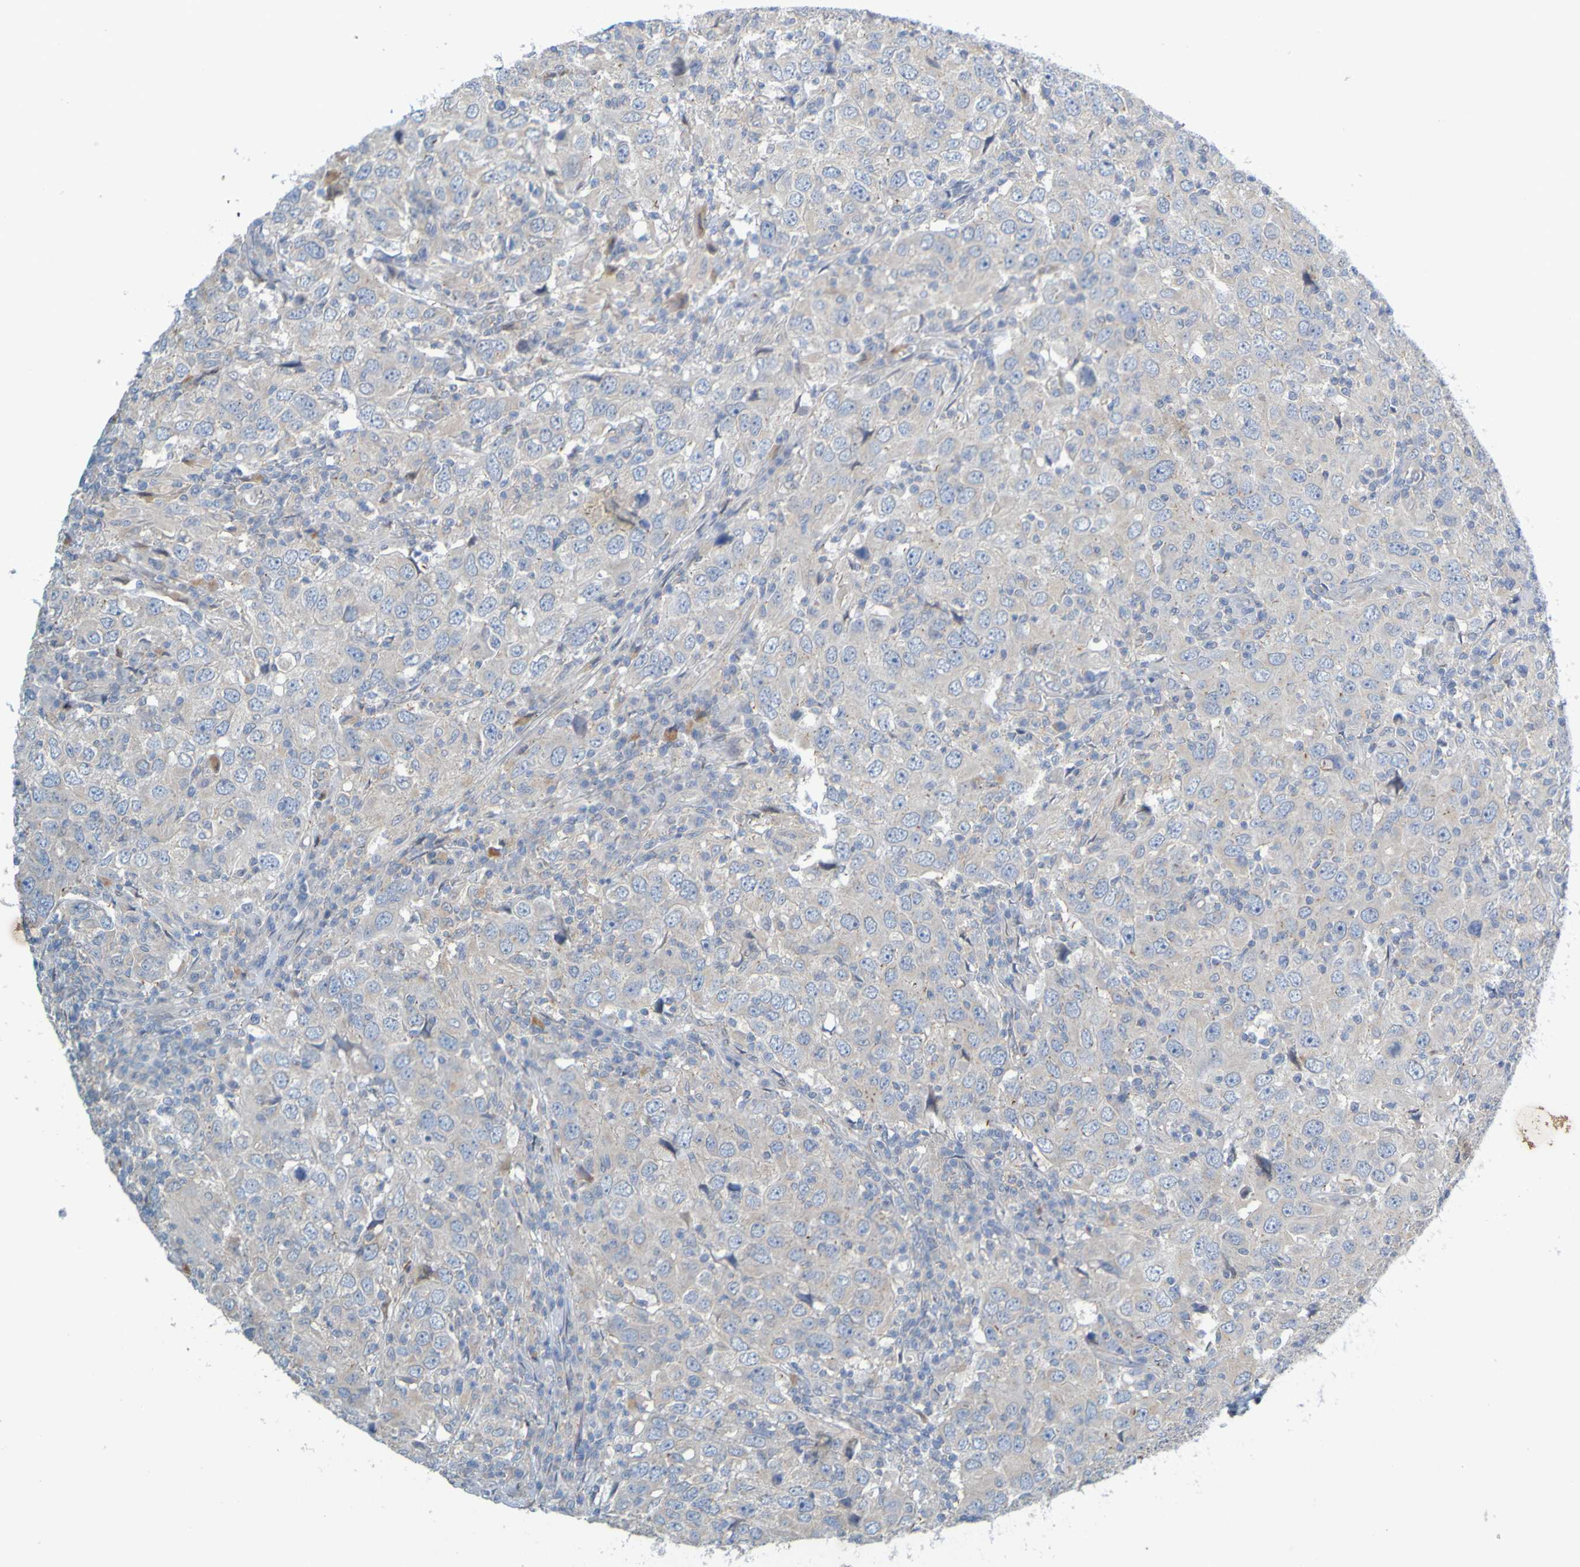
{"staining": {"intensity": "weak", "quantity": "<25%", "location": "cytoplasmic/membranous"}, "tissue": "head and neck cancer", "cell_type": "Tumor cells", "image_type": "cancer", "snomed": [{"axis": "morphology", "description": "Adenocarcinoma, NOS"}, {"axis": "topography", "description": "Salivary gland"}, {"axis": "topography", "description": "Head-Neck"}], "caption": "Tumor cells show no significant protein staining in head and neck cancer (adenocarcinoma).", "gene": "MAG", "patient": {"sex": "female", "age": 65}}